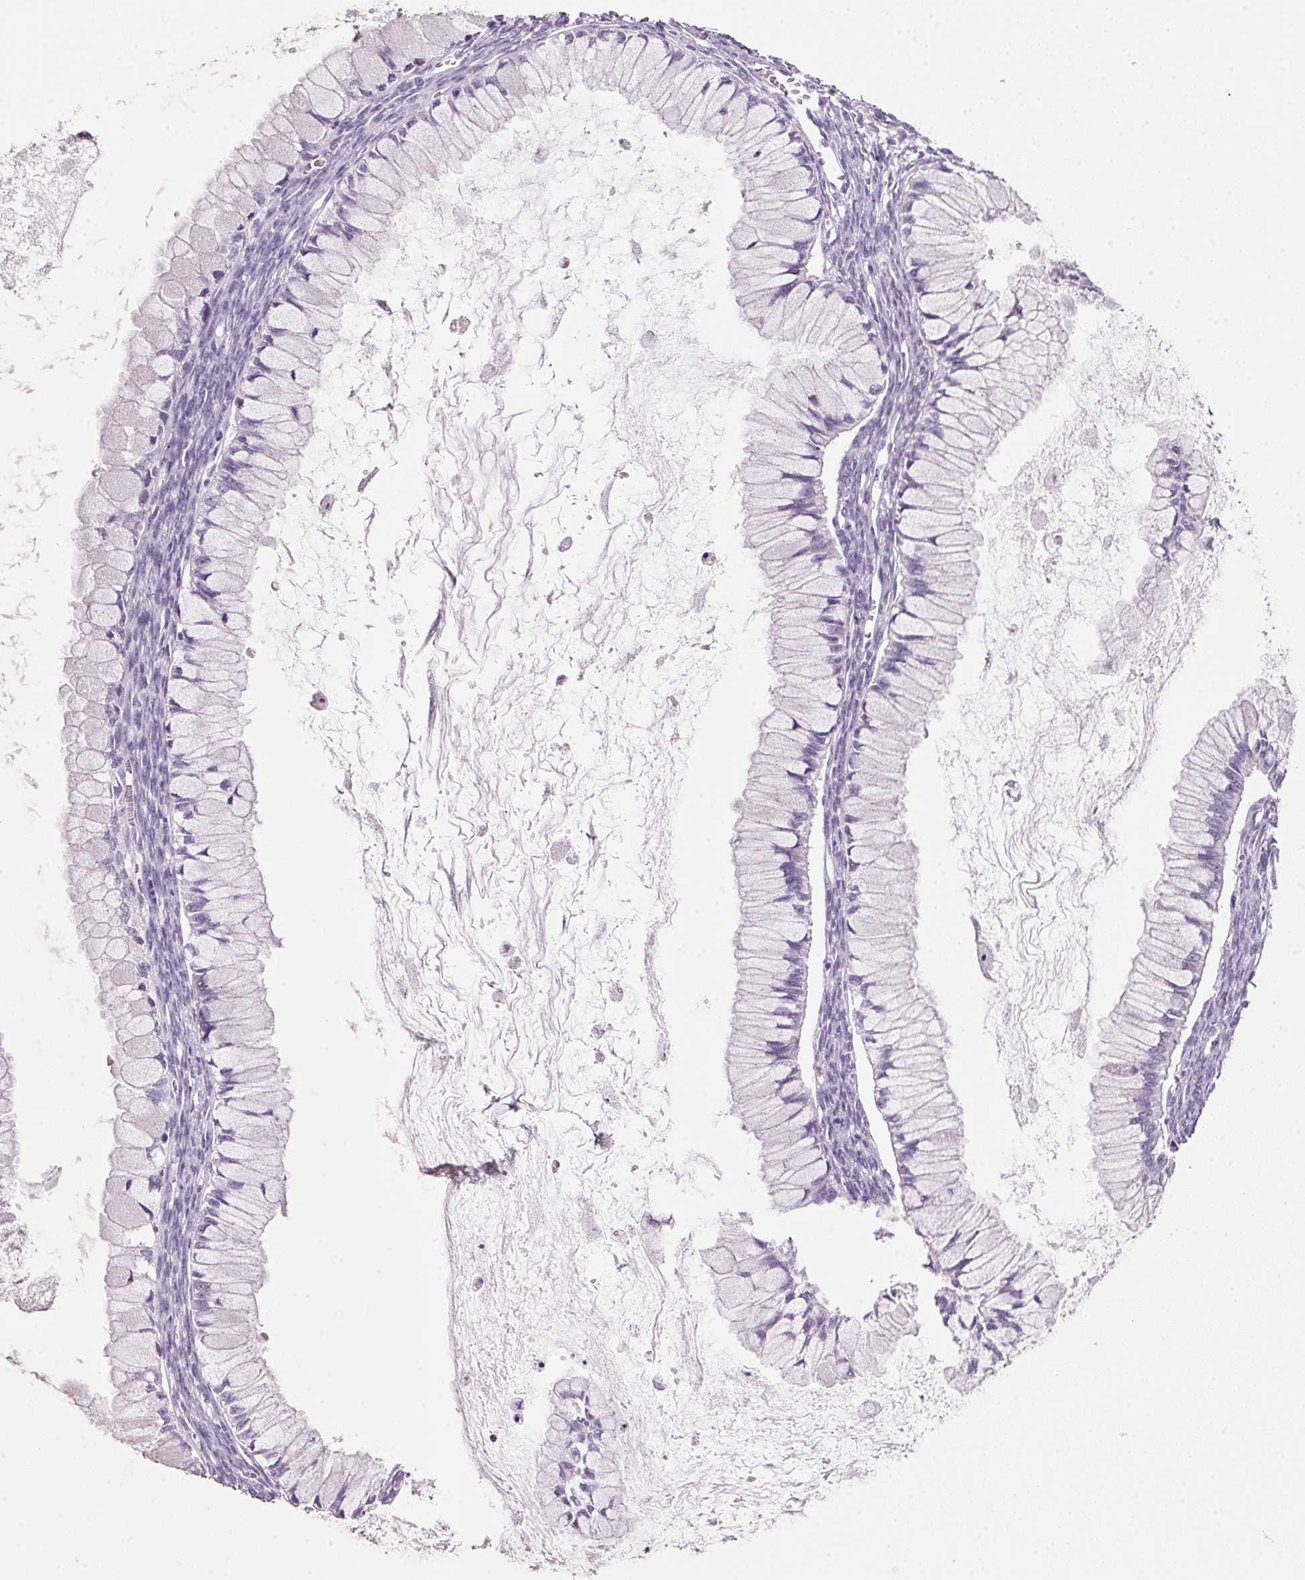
{"staining": {"intensity": "negative", "quantity": "none", "location": "none"}, "tissue": "ovarian cancer", "cell_type": "Tumor cells", "image_type": "cancer", "snomed": [{"axis": "morphology", "description": "Cystadenocarcinoma, mucinous, NOS"}, {"axis": "topography", "description": "Ovary"}], "caption": "The photomicrograph demonstrates no staining of tumor cells in ovarian mucinous cystadenocarcinoma.", "gene": "PPP1R1A", "patient": {"sex": "female", "age": 34}}